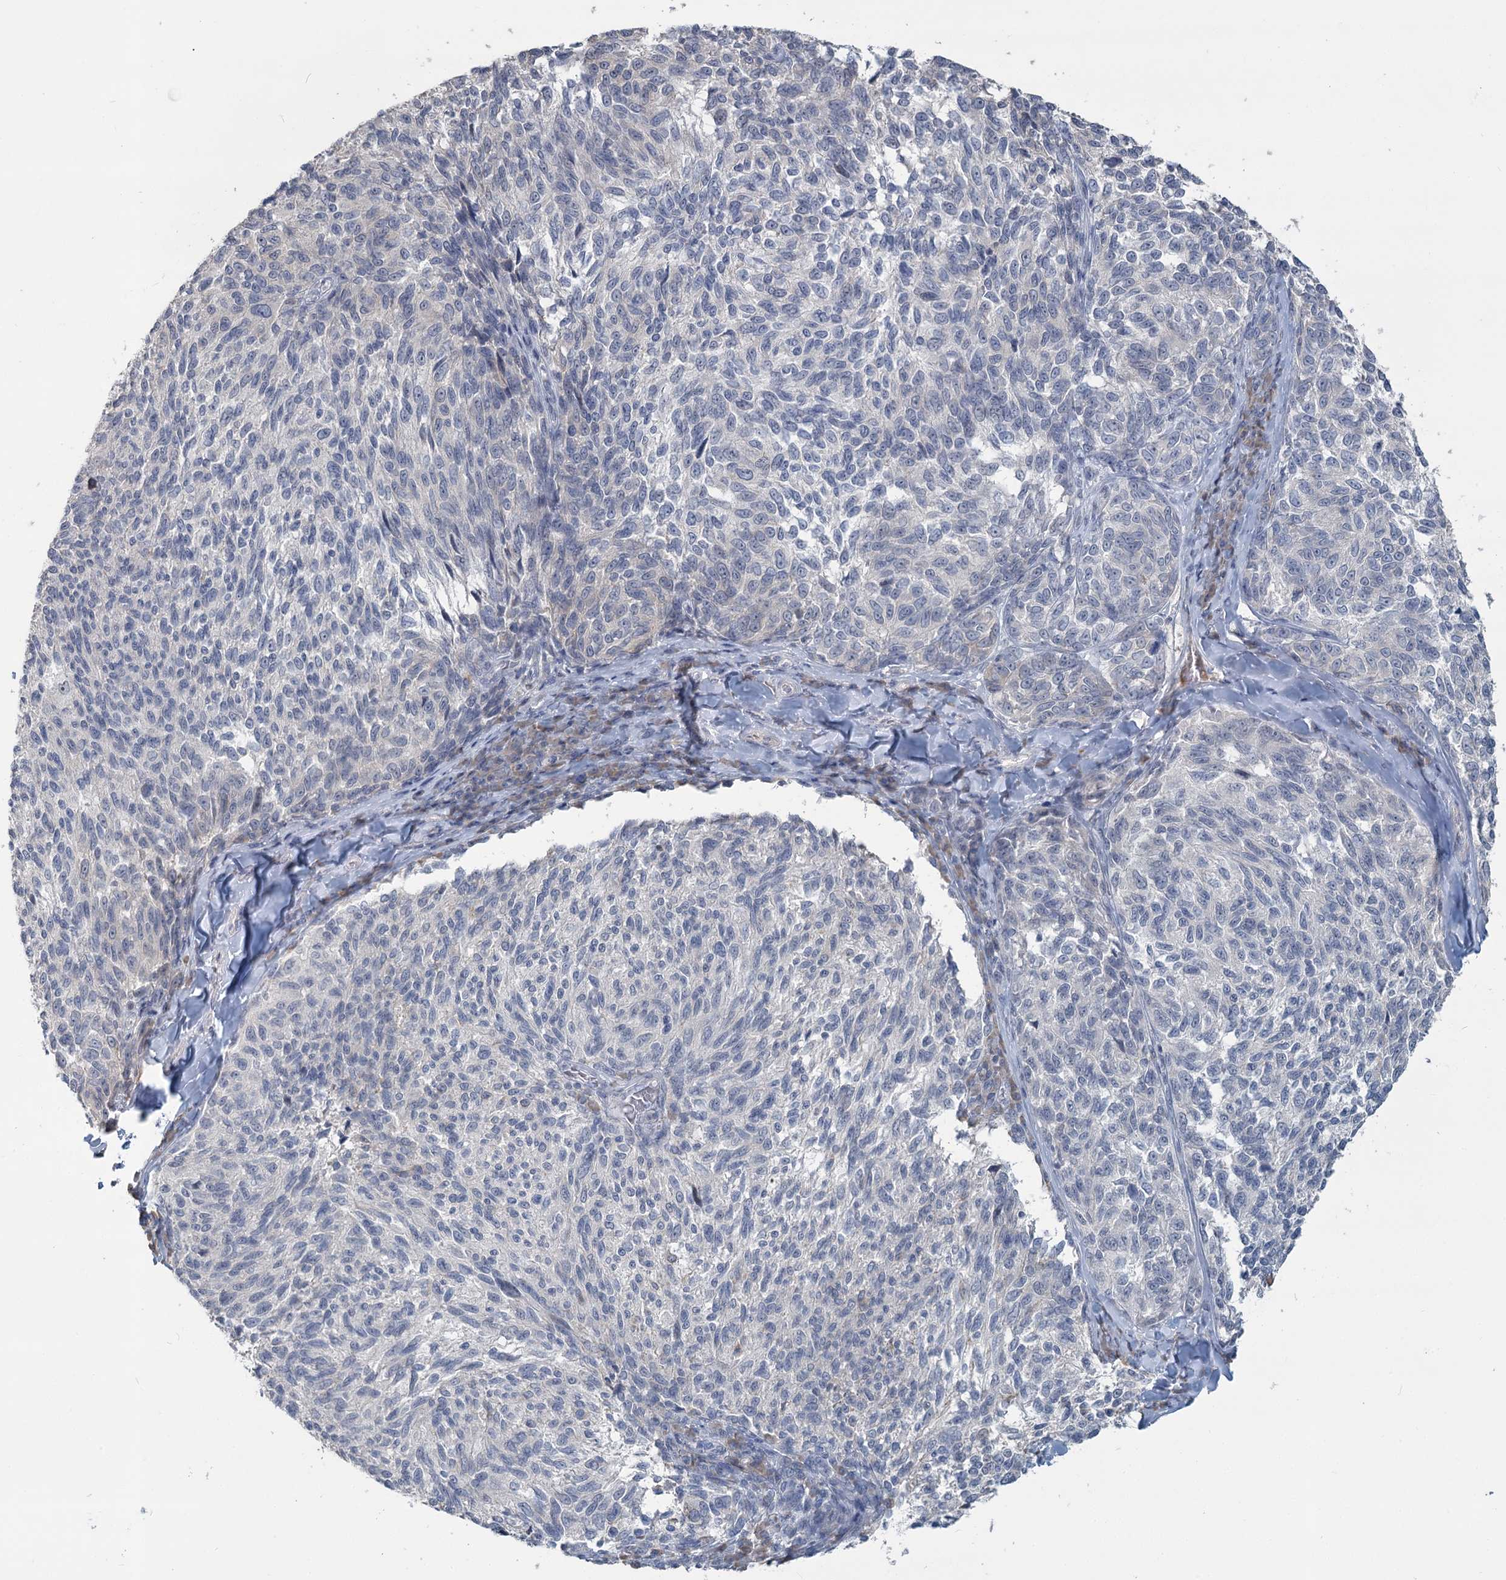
{"staining": {"intensity": "negative", "quantity": "none", "location": "none"}, "tissue": "melanoma", "cell_type": "Tumor cells", "image_type": "cancer", "snomed": [{"axis": "morphology", "description": "Malignant melanoma, NOS"}, {"axis": "topography", "description": "Skin"}], "caption": "This is a micrograph of immunohistochemistry (IHC) staining of malignant melanoma, which shows no positivity in tumor cells. Brightfield microscopy of immunohistochemistry stained with DAB (brown) and hematoxylin (blue), captured at high magnification.", "gene": "SLC9A3", "patient": {"sex": "female", "age": 73}}